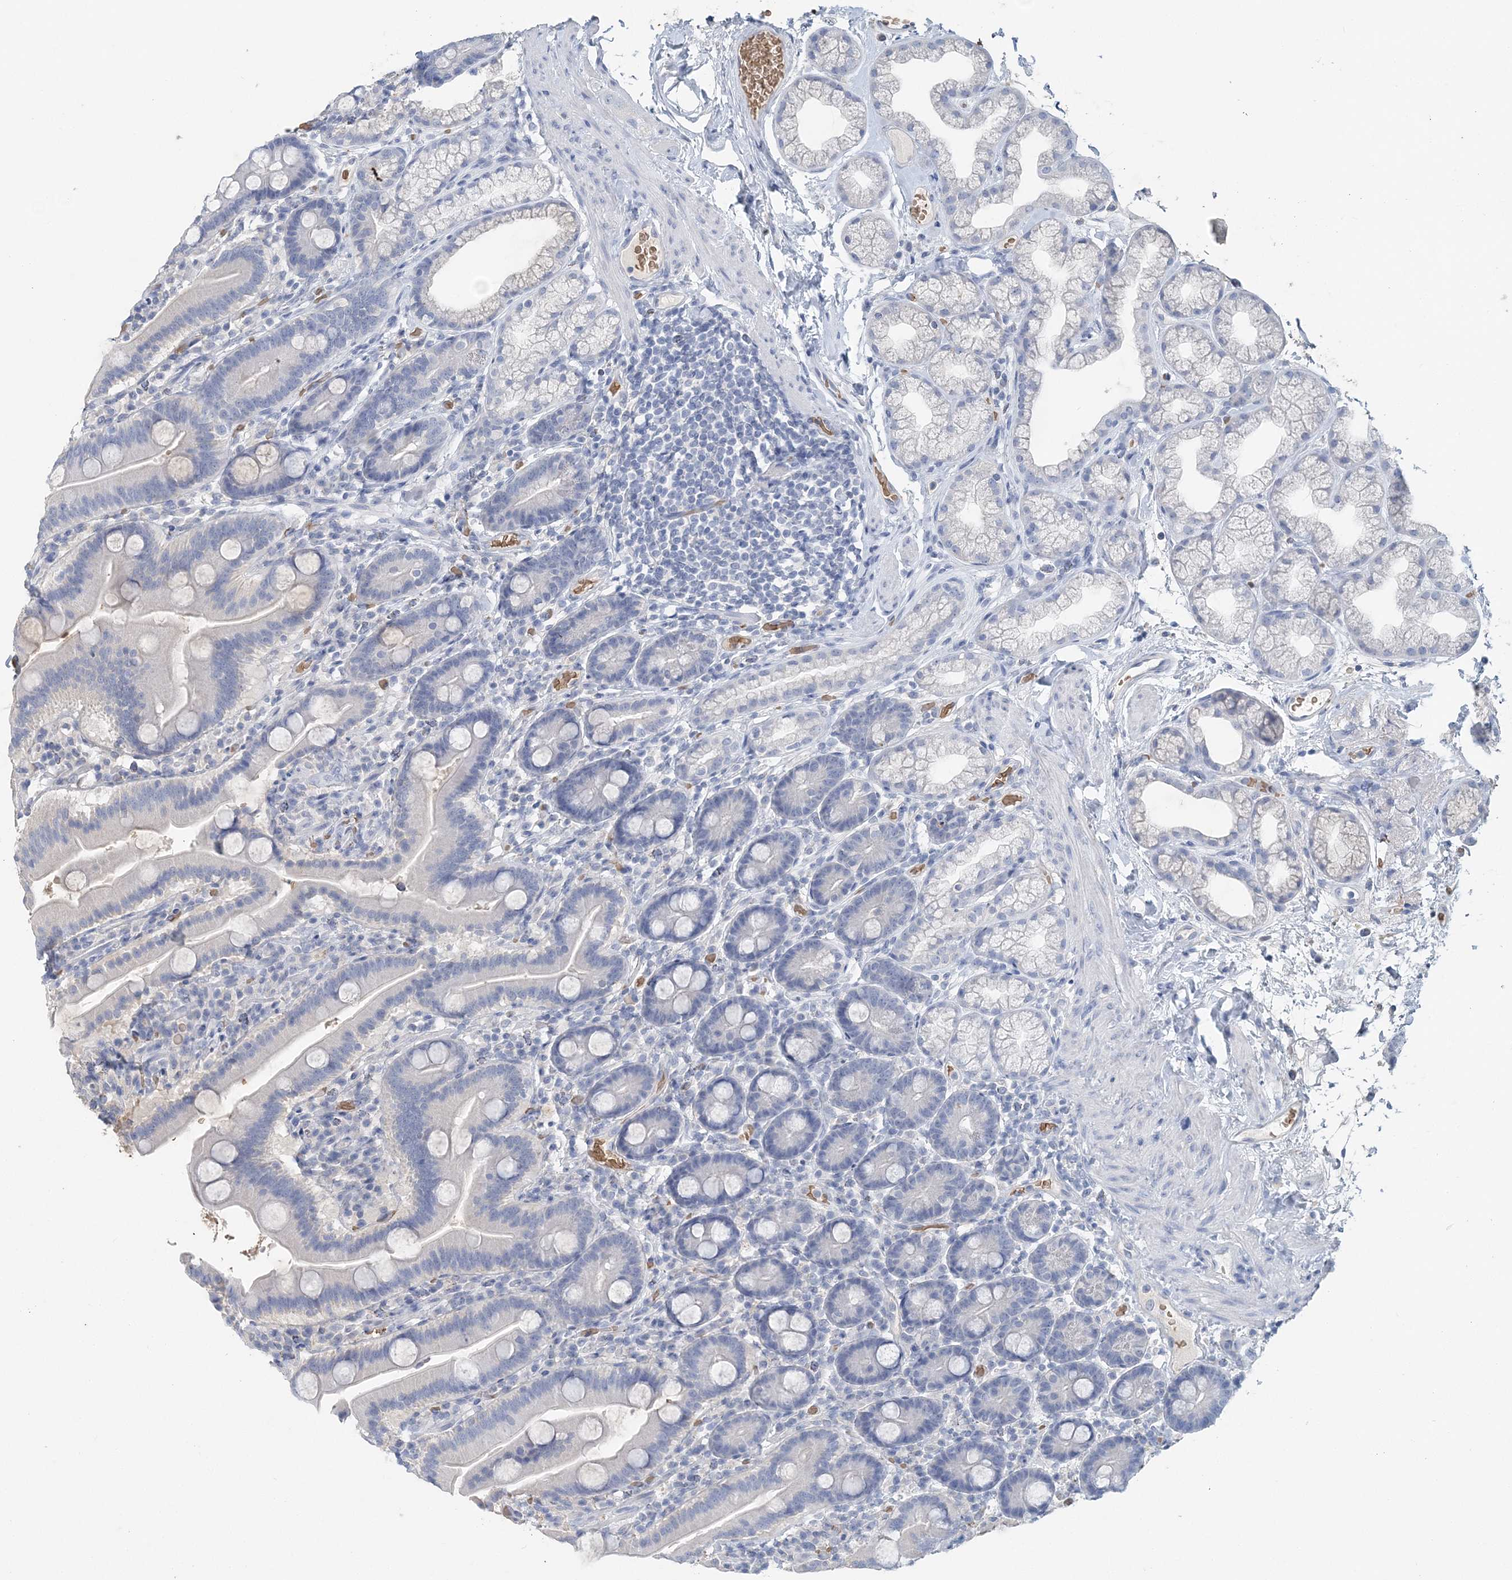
{"staining": {"intensity": "negative", "quantity": "none", "location": "none"}, "tissue": "duodenum", "cell_type": "Glandular cells", "image_type": "normal", "snomed": [{"axis": "morphology", "description": "Normal tissue, NOS"}, {"axis": "topography", "description": "Duodenum"}], "caption": "Immunohistochemistry (IHC) image of normal duodenum: human duodenum stained with DAB (3,3'-diaminobenzidine) displays no significant protein expression in glandular cells. (Brightfield microscopy of DAB IHC at high magnification).", "gene": "HBD", "patient": {"sex": "male", "age": 55}}